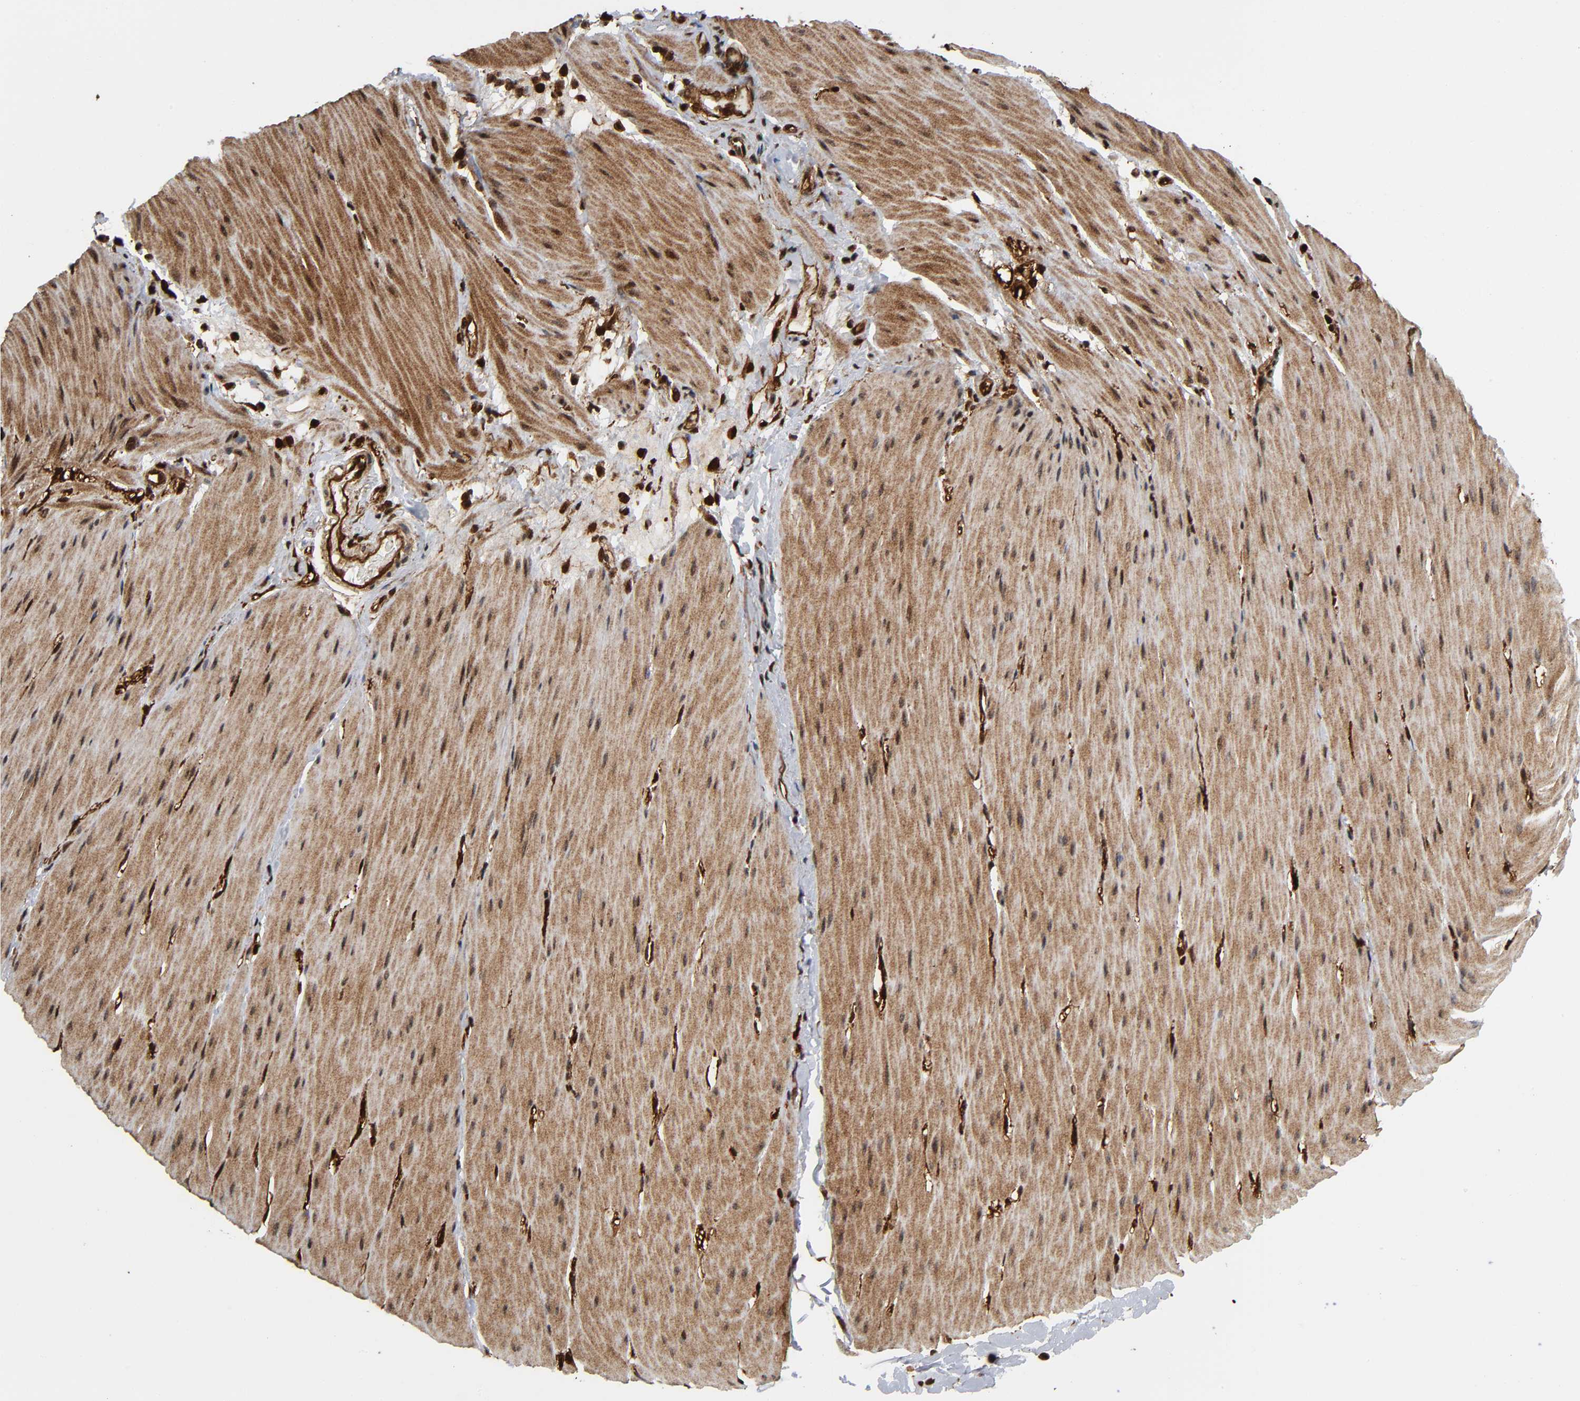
{"staining": {"intensity": "moderate", "quantity": "<25%", "location": "cytoplasmic/membranous,nuclear"}, "tissue": "smooth muscle", "cell_type": "Smooth muscle cells", "image_type": "normal", "snomed": [{"axis": "morphology", "description": "Normal tissue, NOS"}, {"axis": "topography", "description": "Smooth muscle"}, {"axis": "topography", "description": "Colon"}], "caption": "Normal smooth muscle was stained to show a protein in brown. There is low levels of moderate cytoplasmic/membranous,nuclear expression in about <25% of smooth muscle cells.", "gene": "MAPK1", "patient": {"sex": "male", "age": 67}}